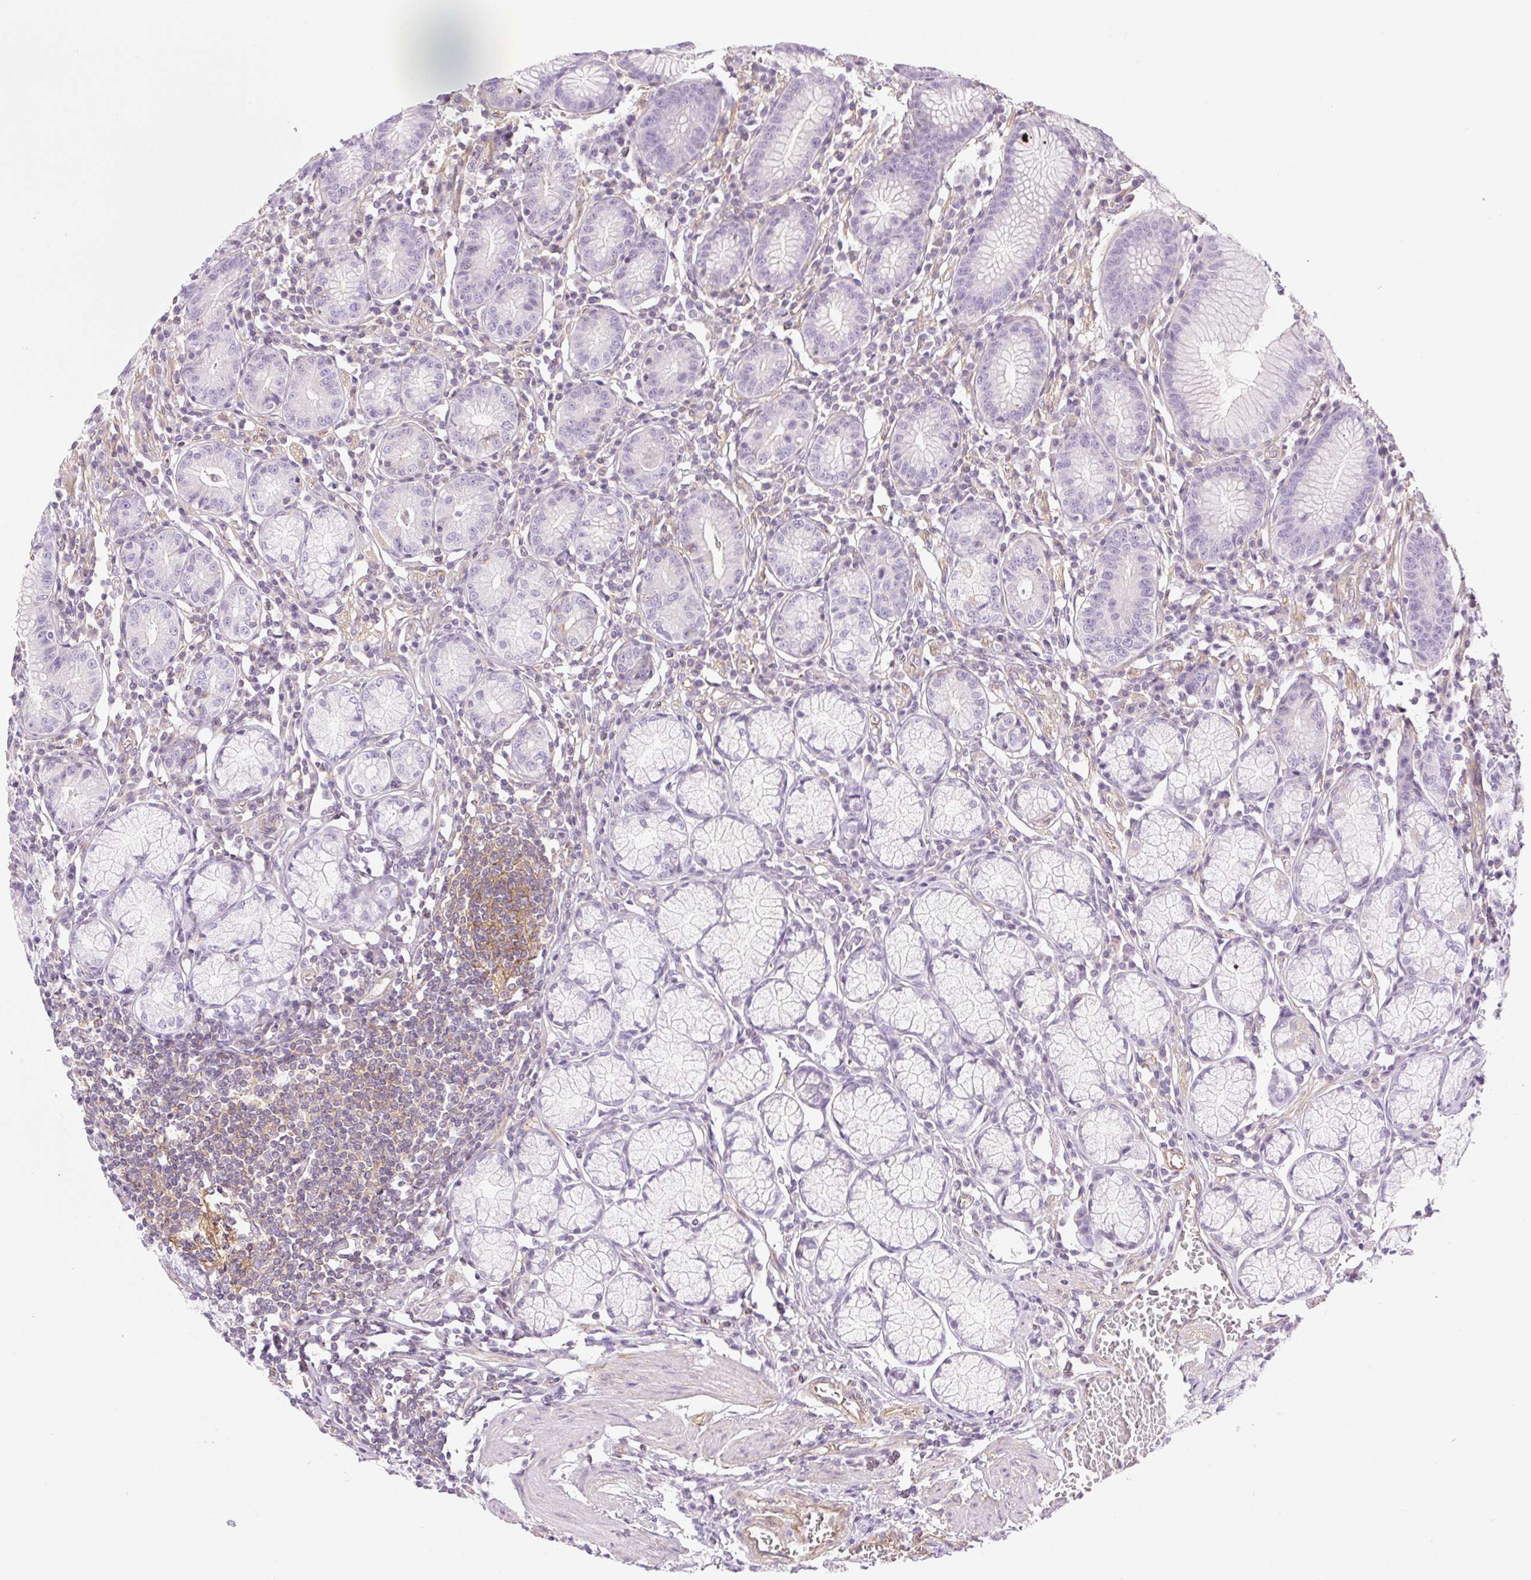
{"staining": {"intensity": "weak", "quantity": "<25%", "location": "cytoplasmic/membranous"}, "tissue": "stomach", "cell_type": "Glandular cells", "image_type": "normal", "snomed": [{"axis": "morphology", "description": "Normal tissue, NOS"}, {"axis": "topography", "description": "Stomach"}], "caption": "Immunohistochemistry (IHC) of benign stomach reveals no expression in glandular cells. (Brightfield microscopy of DAB immunohistochemistry at high magnification).", "gene": "EHD1", "patient": {"sex": "male", "age": 55}}